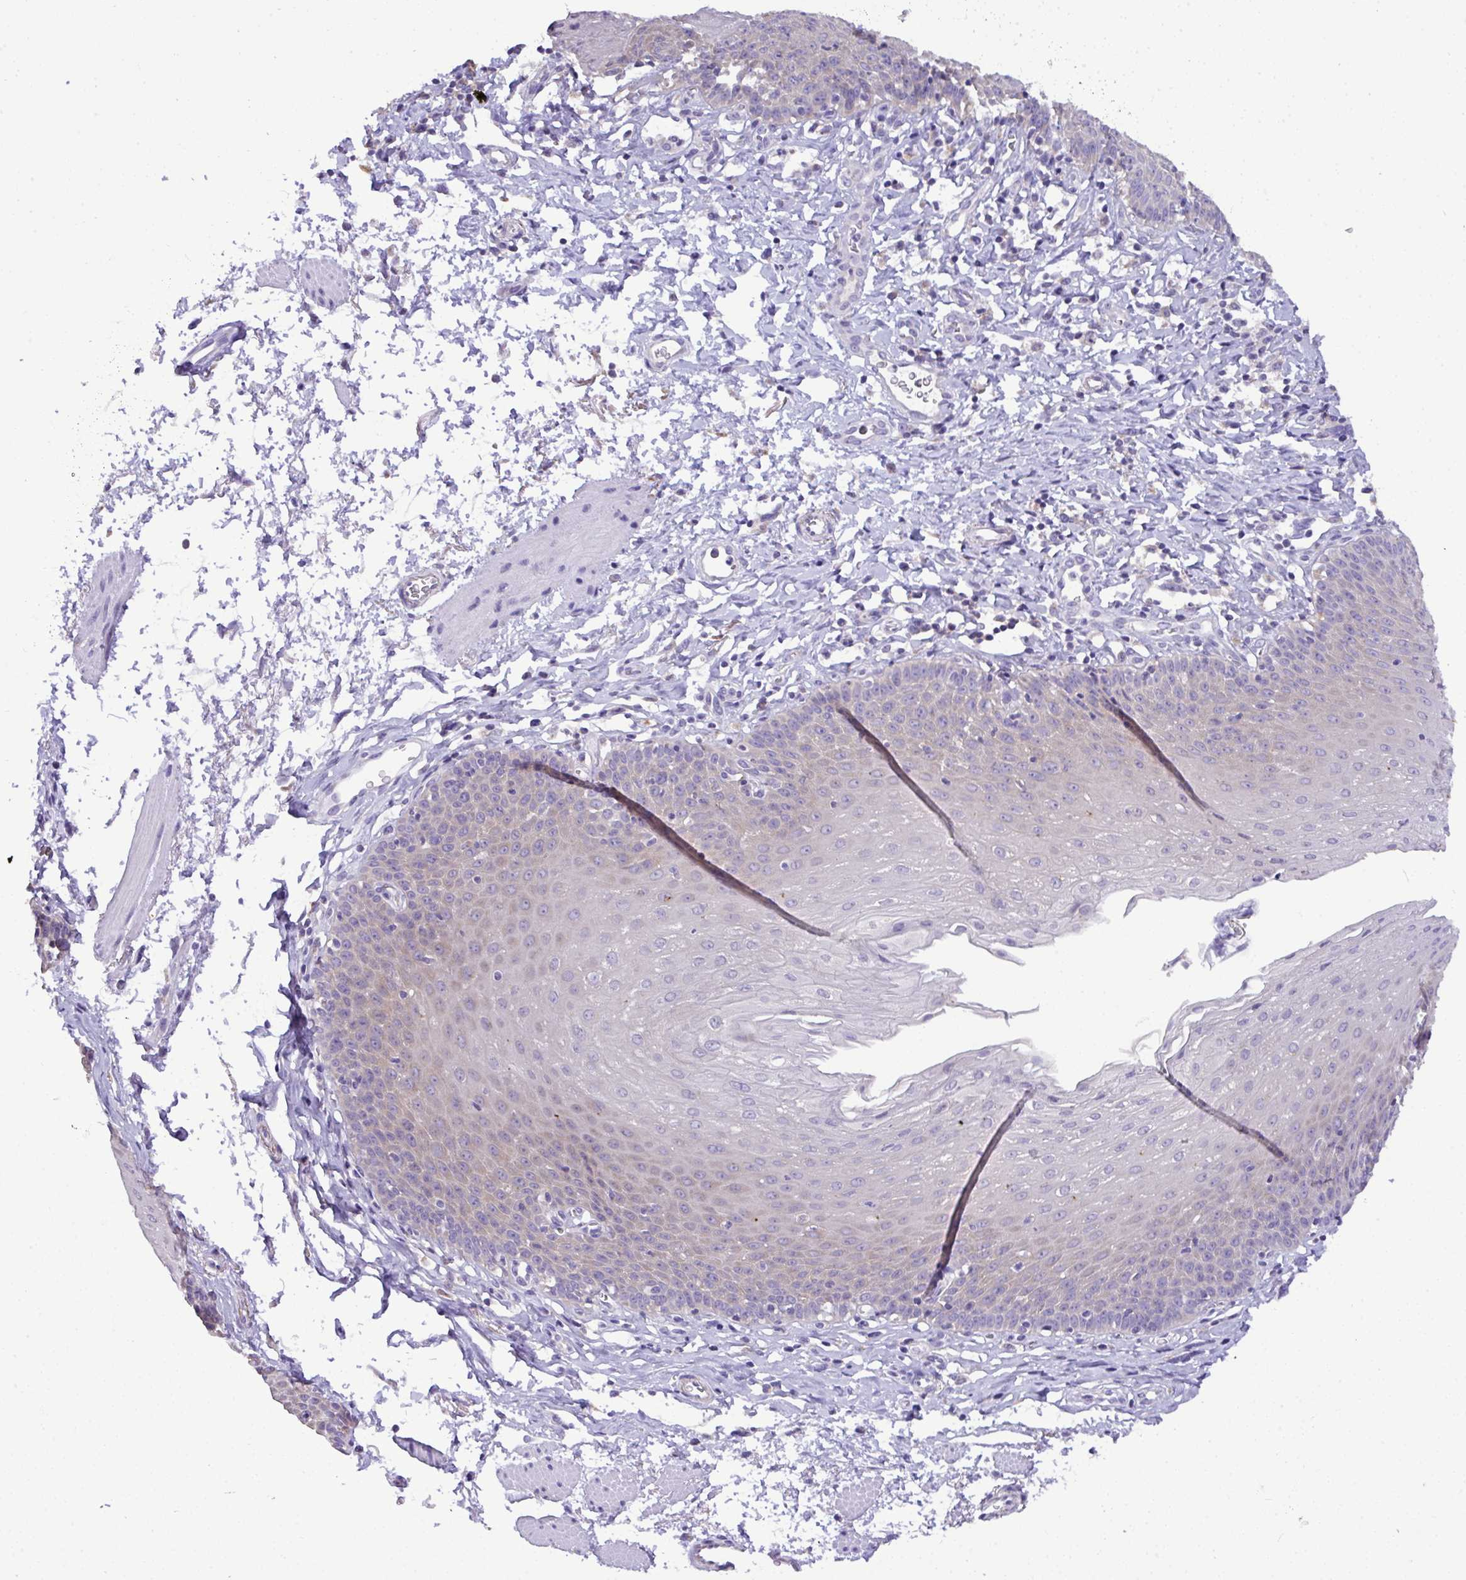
{"staining": {"intensity": "strong", "quantity": "<25%", "location": "cytoplasmic/membranous"}, "tissue": "esophagus", "cell_type": "Squamous epithelial cells", "image_type": "normal", "snomed": [{"axis": "morphology", "description": "Normal tissue, NOS"}, {"axis": "topography", "description": "Esophagus"}], "caption": "This is an image of immunohistochemistry (IHC) staining of normal esophagus, which shows strong expression in the cytoplasmic/membranous of squamous epithelial cells.", "gene": "ST8SIA2", "patient": {"sex": "female", "age": 81}}